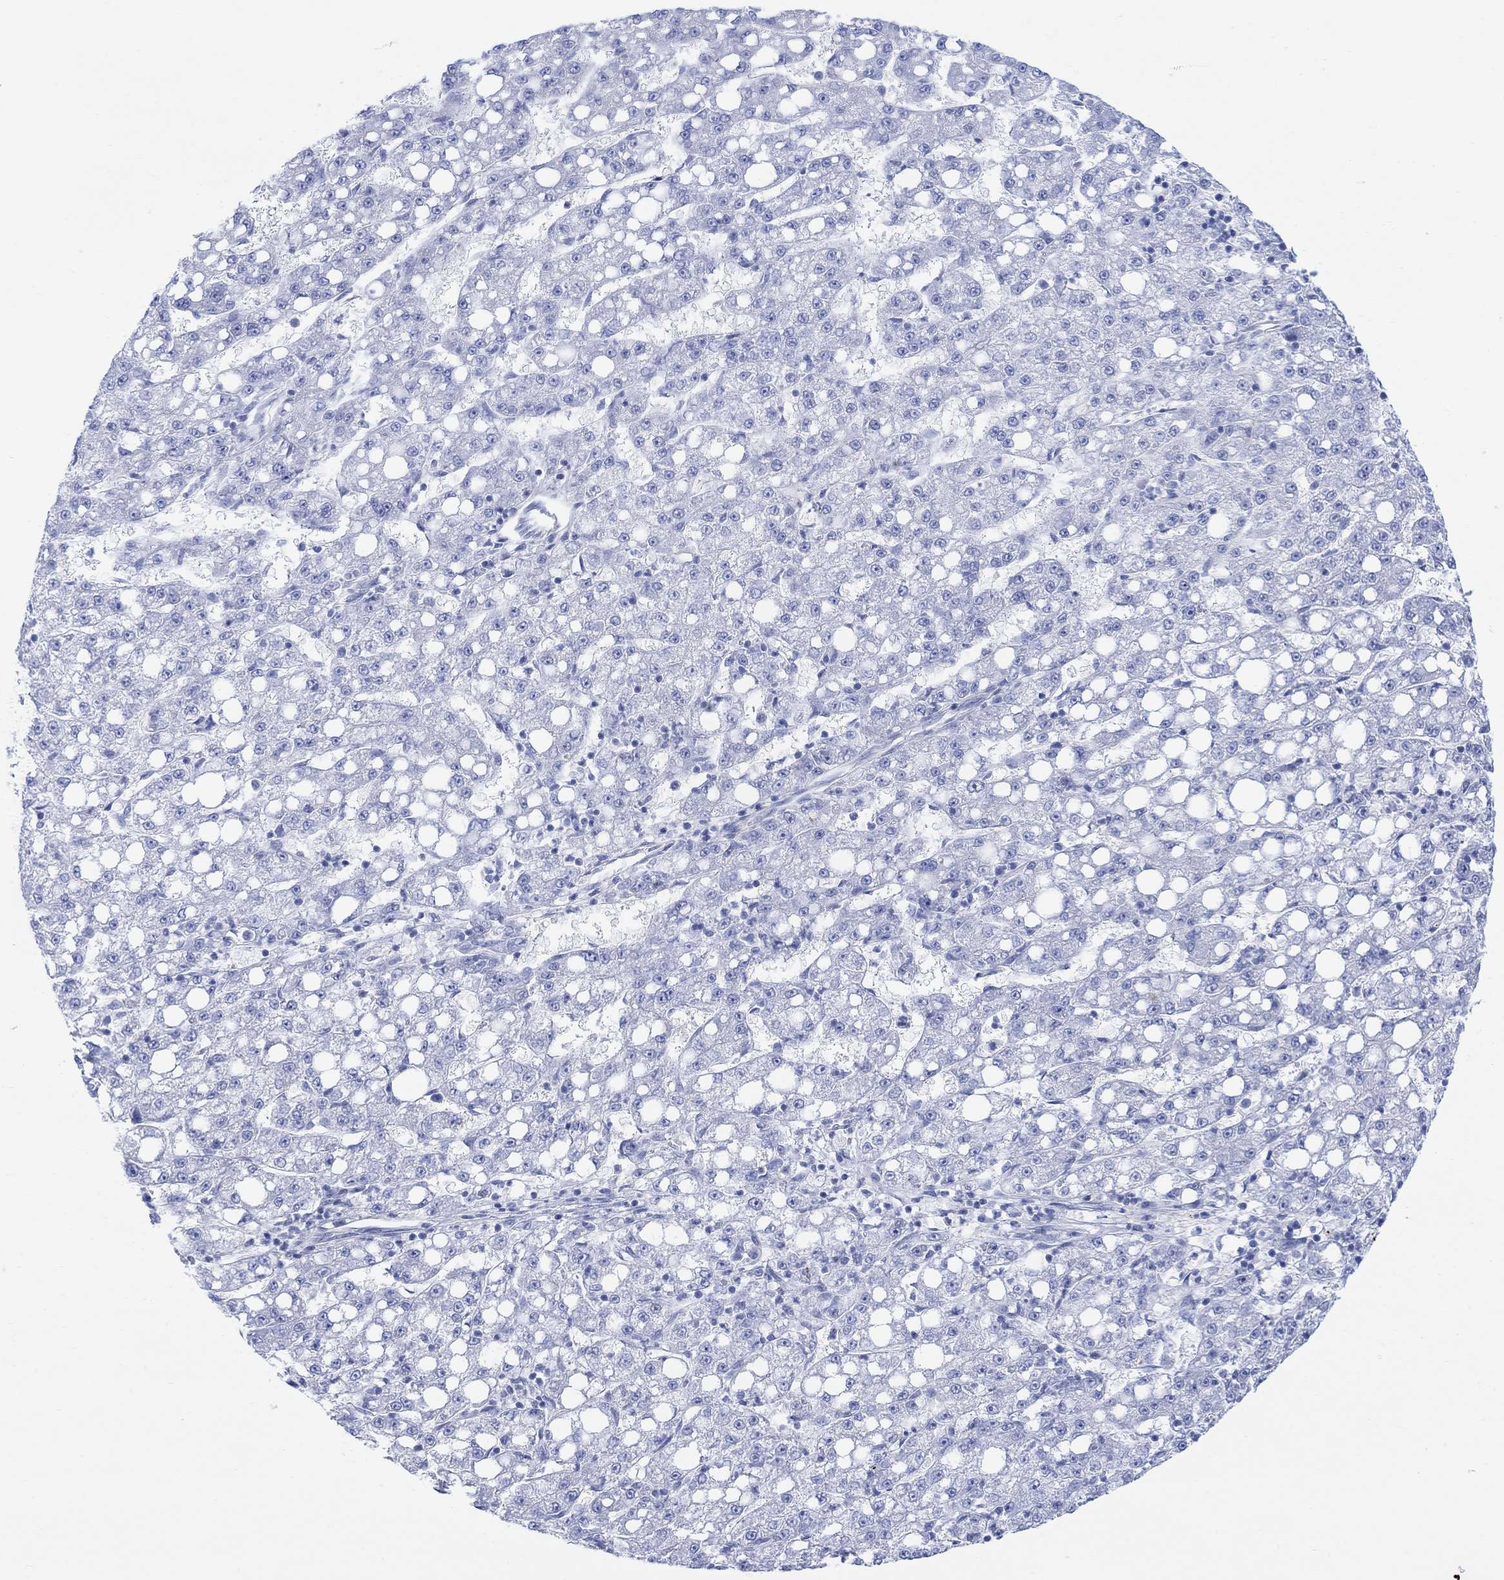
{"staining": {"intensity": "negative", "quantity": "none", "location": "none"}, "tissue": "liver cancer", "cell_type": "Tumor cells", "image_type": "cancer", "snomed": [{"axis": "morphology", "description": "Carcinoma, Hepatocellular, NOS"}, {"axis": "topography", "description": "Liver"}], "caption": "This is a histopathology image of immunohistochemistry (IHC) staining of liver hepatocellular carcinoma, which shows no positivity in tumor cells. Brightfield microscopy of immunohistochemistry stained with DAB (brown) and hematoxylin (blue), captured at high magnification.", "gene": "TLDC2", "patient": {"sex": "female", "age": 65}}